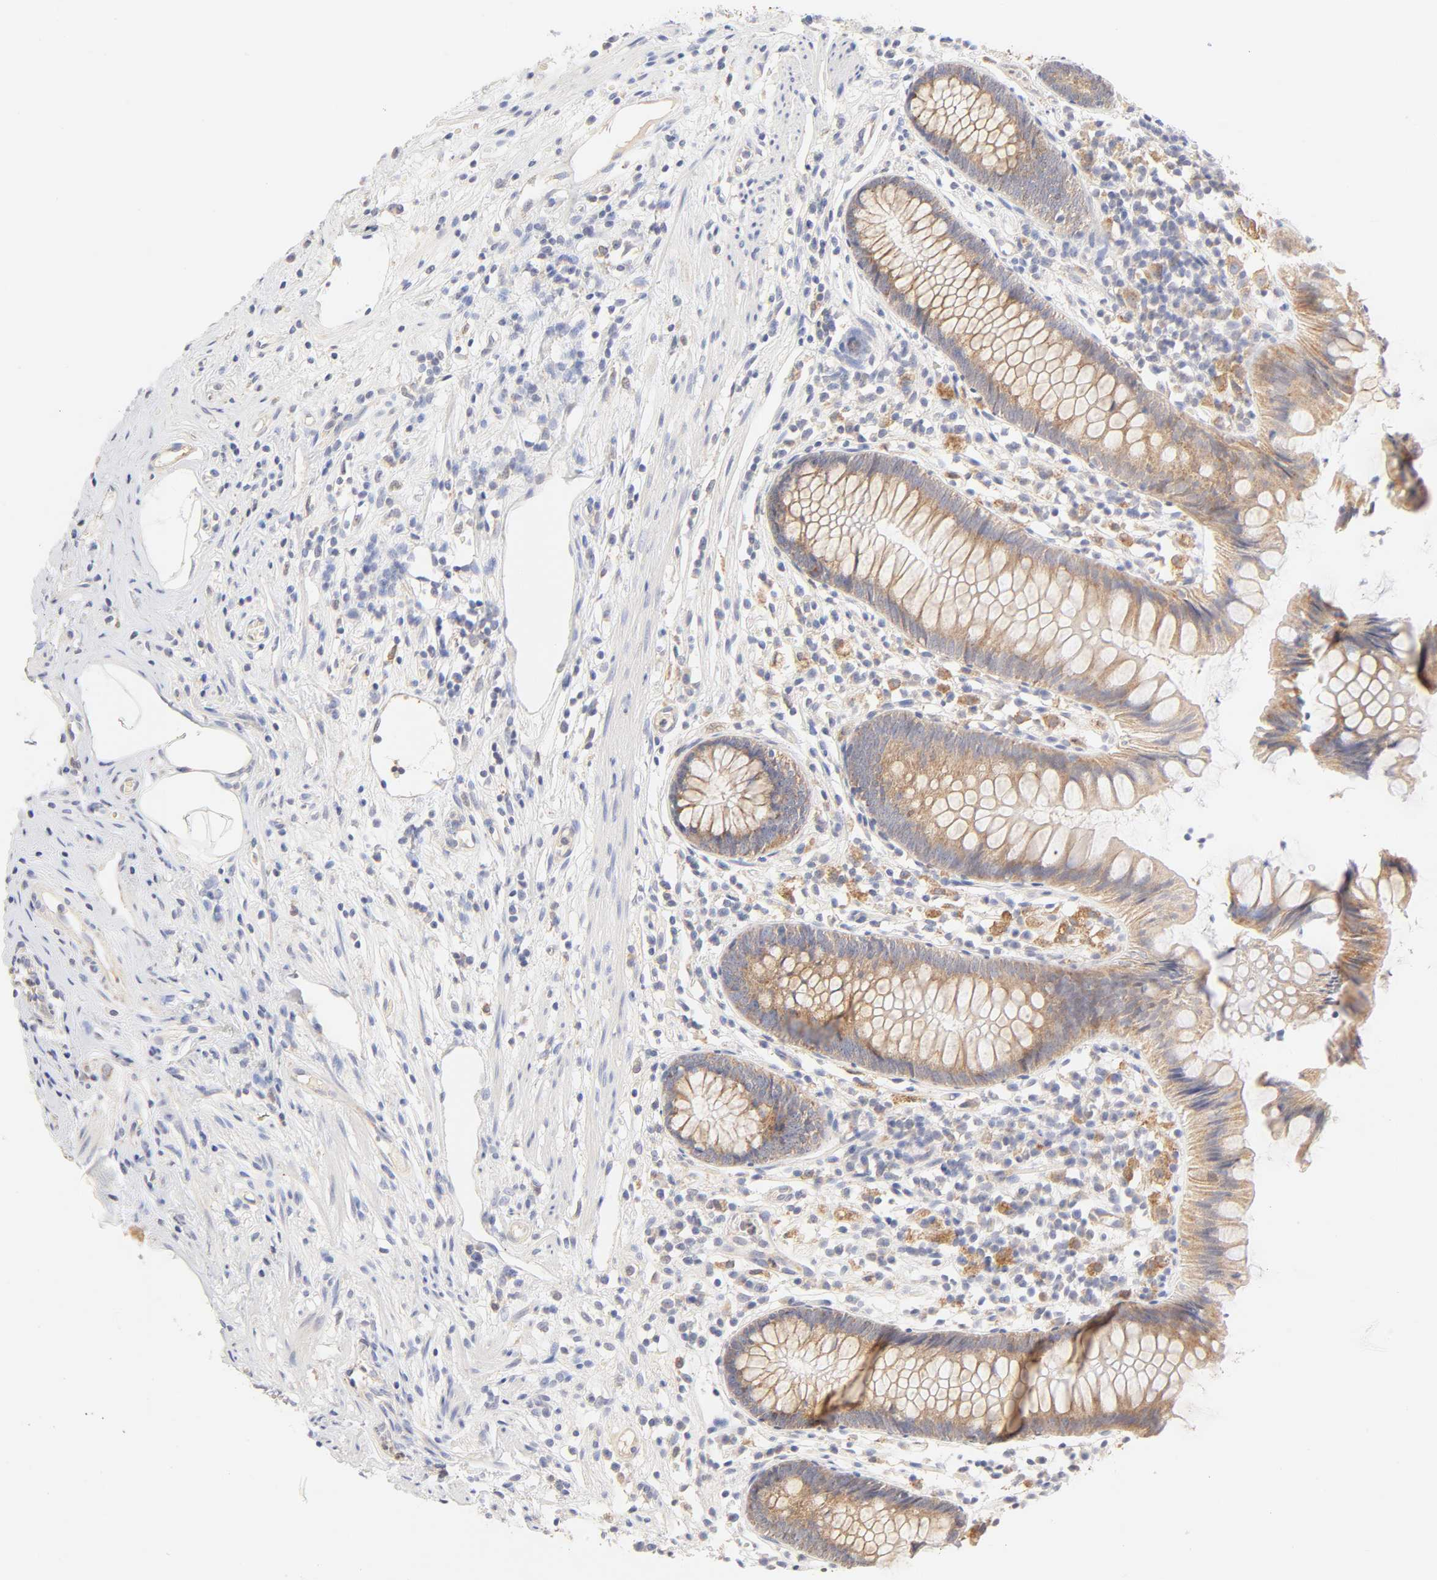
{"staining": {"intensity": "weak", "quantity": ">75%", "location": "cytoplasmic/membranous"}, "tissue": "appendix", "cell_type": "Glandular cells", "image_type": "normal", "snomed": [{"axis": "morphology", "description": "Normal tissue, NOS"}, {"axis": "topography", "description": "Appendix"}], "caption": "An immunohistochemistry micrograph of unremarkable tissue is shown. Protein staining in brown shows weak cytoplasmic/membranous positivity in appendix within glandular cells.", "gene": "MTERF2", "patient": {"sex": "male", "age": 38}}